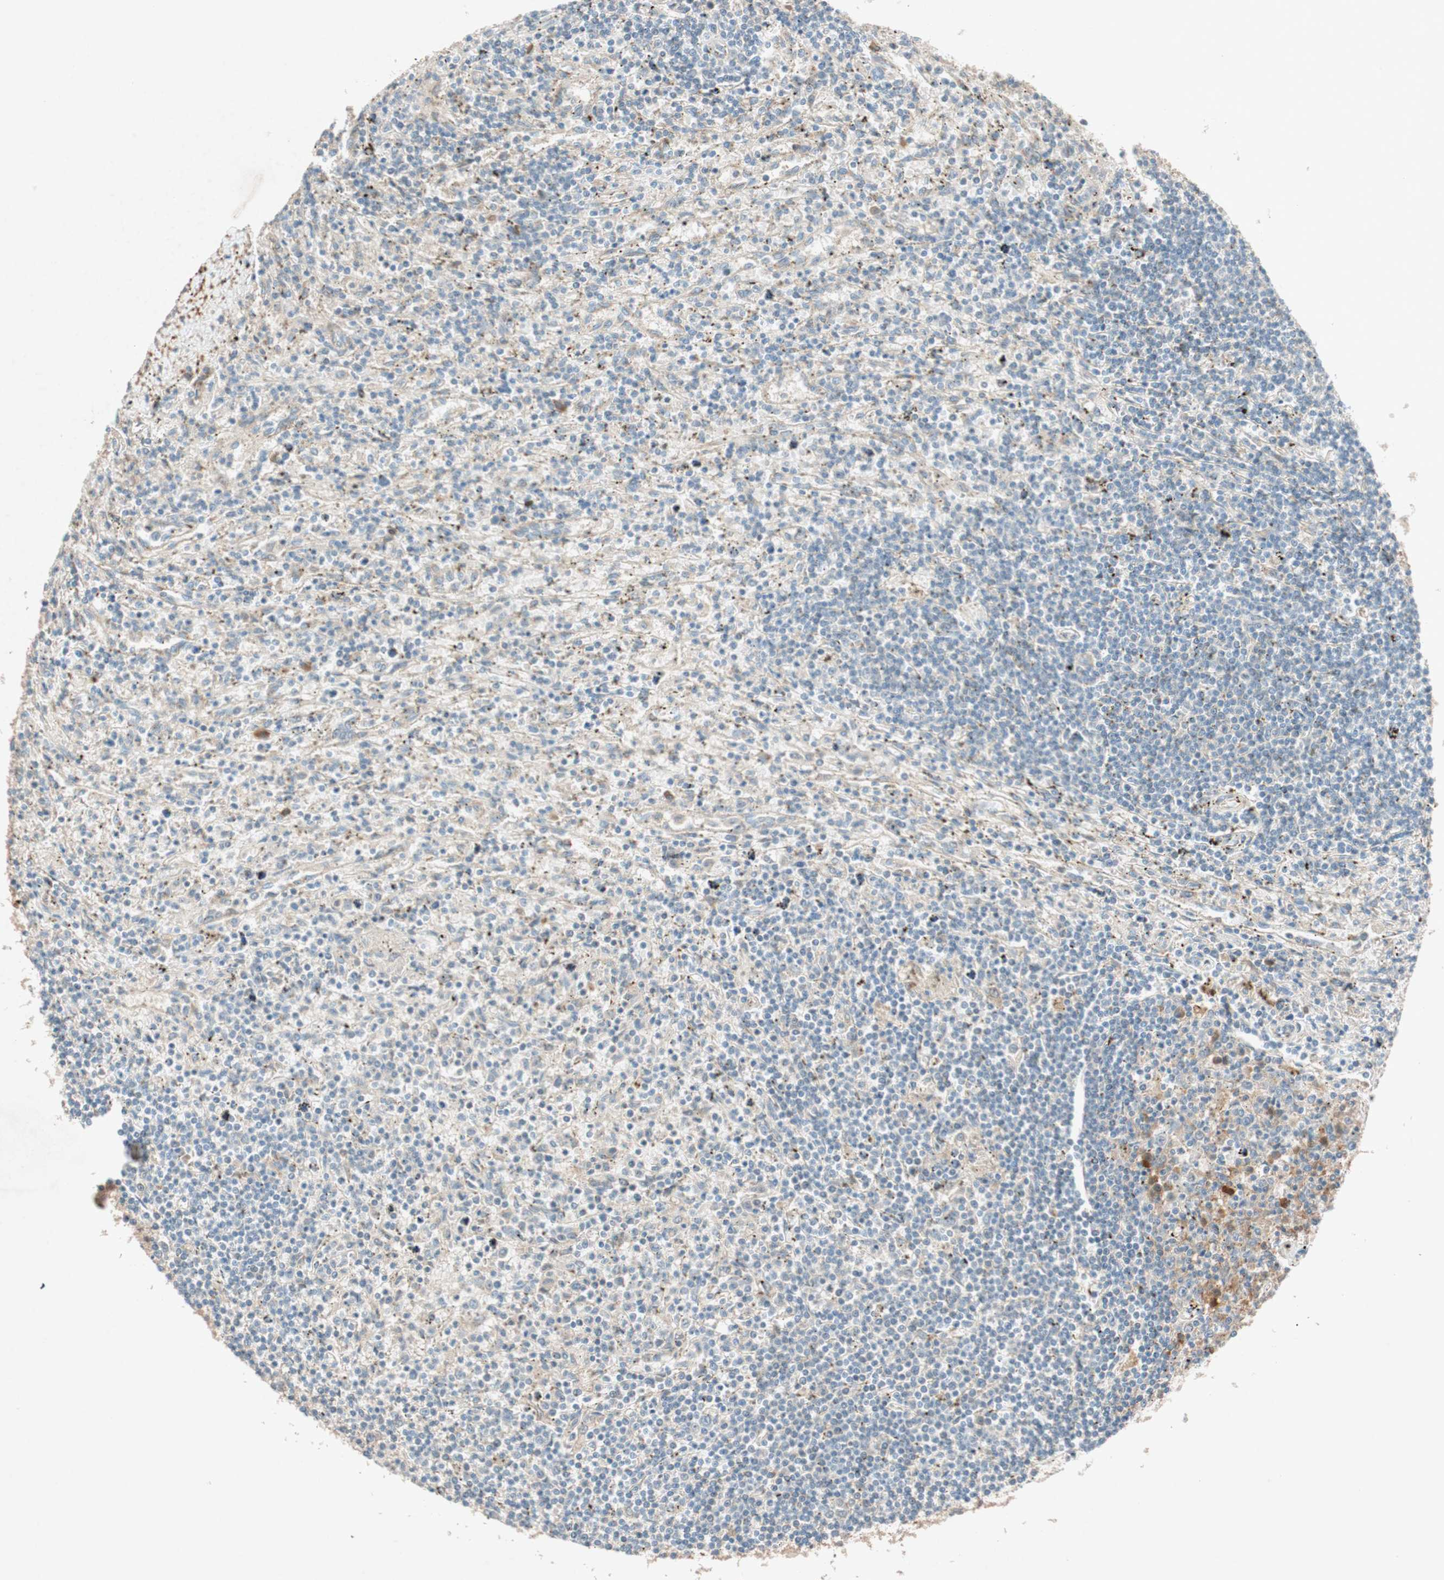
{"staining": {"intensity": "negative", "quantity": "none", "location": "none"}, "tissue": "lymphoma", "cell_type": "Tumor cells", "image_type": "cancer", "snomed": [{"axis": "morphology", "description": "Malignant lymphoma, non-Hodgkin's type, Low grade"}, {"axis": "topography", "description": "Spleen"}], "caption": "Immunohistochemistry photomicrograph of lymphoma stained for a protein (brown), which displays no staining in tumor cells. The staining was performed using DAB (3,3'-diaminobenzidine) to visualize the protein expression in brown, while the nuclei were stained in blue with hematoxylin (Magnification: 20x).", "gene": "EPHA6", "patient": {"sex": "male", "age": 76}}